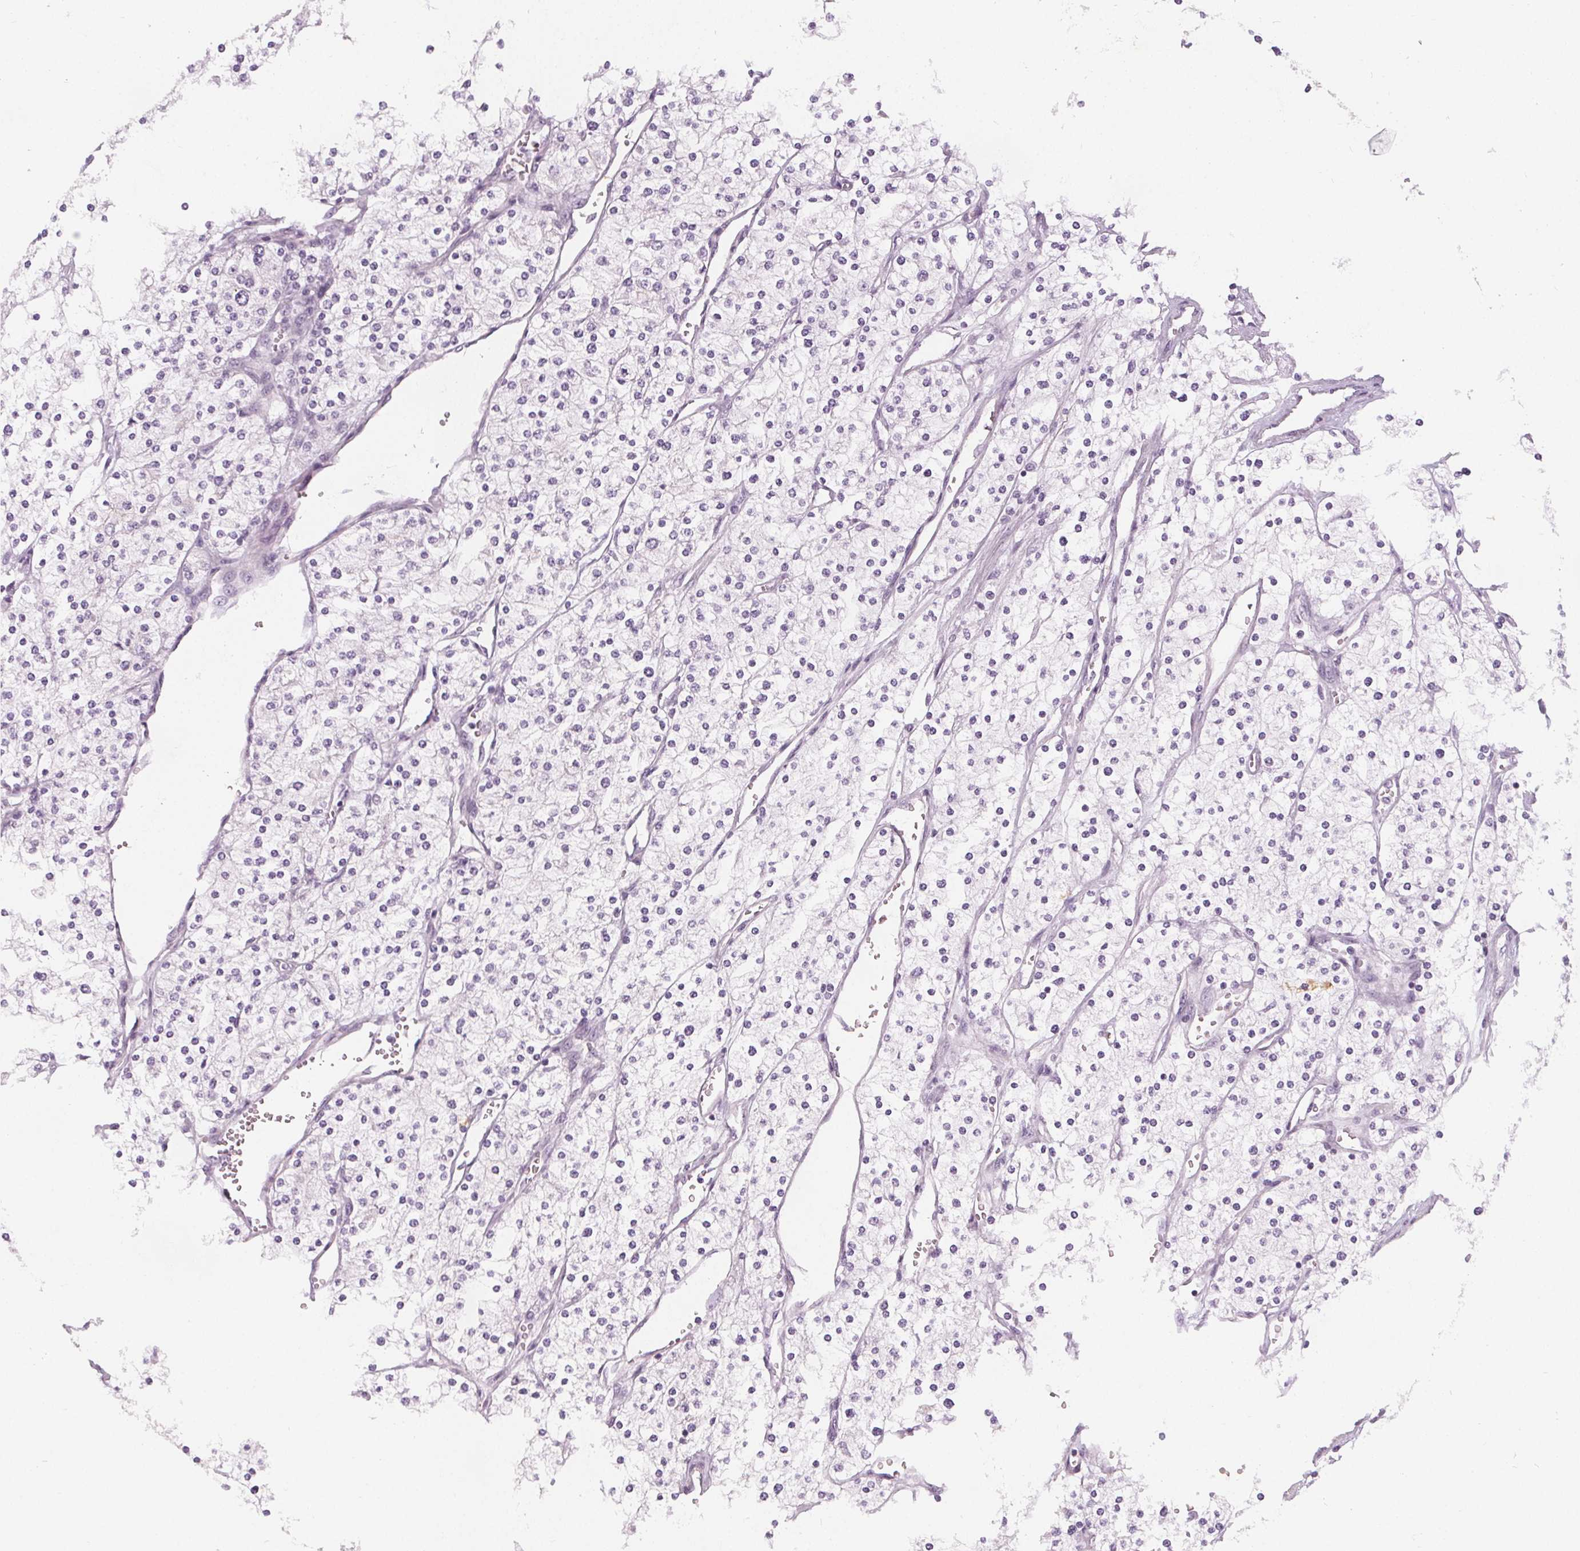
{"staining": {"intensity": "negative", "quantity": "none", "location": "none"}, "tissue": "renal cancer", "cell_type": "Tumor cells", "image_type": "cancer", "snomed": [{"axis": "morphology", "description": "Adenocarcinoma, NOS"}, {"axis": "topography", "description": "Kidney"}], "caption": "IHC image of neoplastic tissue: human renal cancer stained with DAB exhibits no significant protein staining in tumor cells. (DAB immunohistochemistry with hematoxylin counter stain).", "gene": "SLC5A12", "patient": {"sex": "male", "age": 80}}